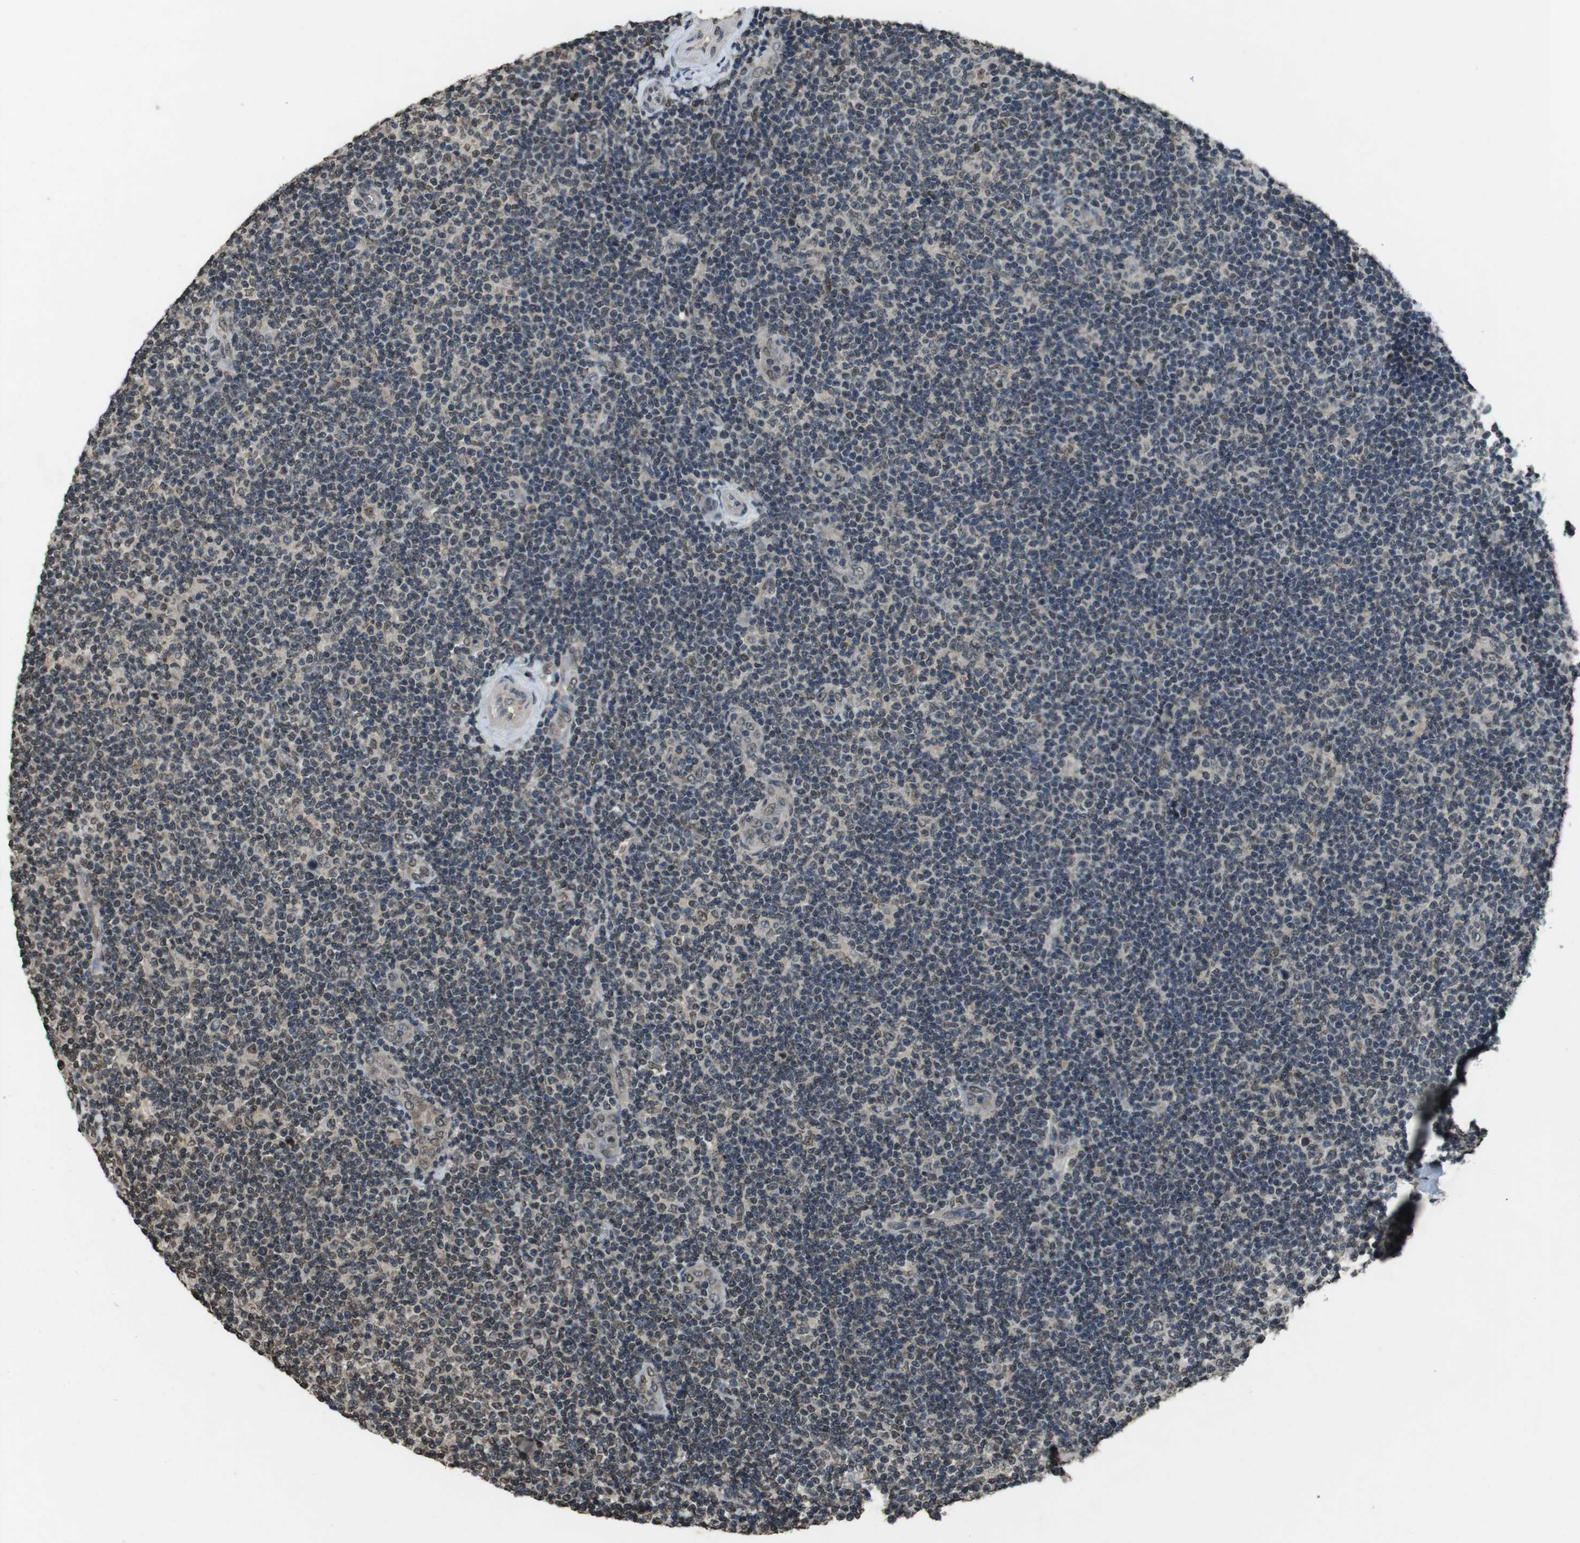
{"staining": {"intensity": "negative", "quantity": "none", "location": "none"}, "tissue": "lymphoma", "cell_type": "Tumor cells", "image_type": "cancer", "snomed": [{"axis": "morphology", "description": "Malignant lymphoma, non-Hodgkin's type, Low grade"}, {"axis": "topography", "description": "Lymph node"}], "caption": "Tumor cells show no significant protein positivity in lymphoma. (DAB (3,3'-diaminobenzidine) immunohistochemistry (IHC) visualized using brightfield microscopy, high magnification).", "gene": "MAF", "patient": {"sex": "male", "age": 83}}